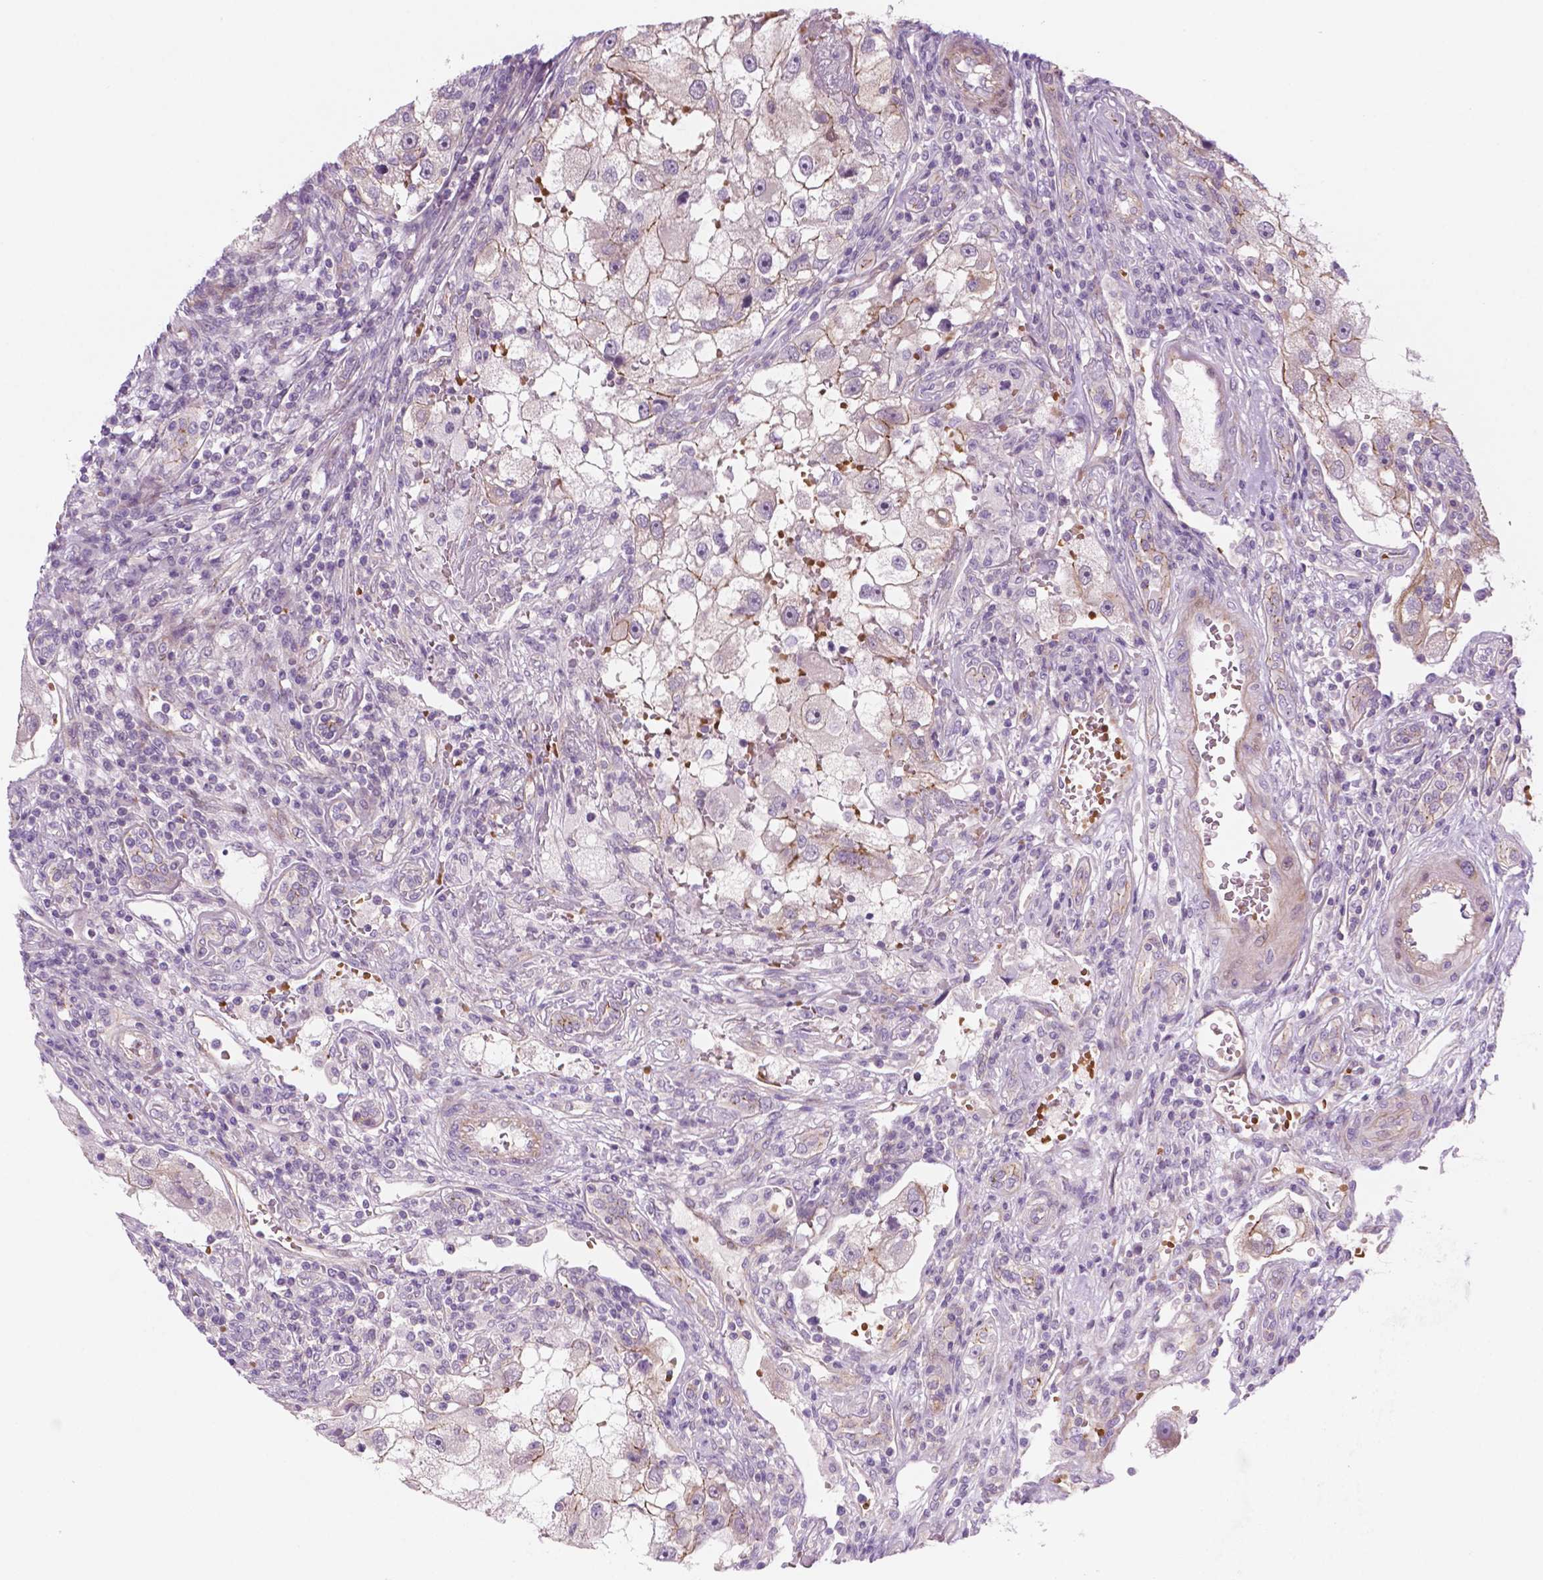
{"staining": {"intensity": "negative", "quantity": "none", "location": "none"}, "tissue": "renal cancer", "cell_type": "Tumor cells", "image_type": "cancer", "snomed": [{"axis": "morphology", "description": "Adenocarcinoma, NOS"}, {"axis": "topography", "description": "Kidney"}], "caption": "Immunohistochemistry of adenocarcinoma (renal) demonstrates no staining in tumor cells.", "gene": "RND3", "patient": {"sex": "male", "age": 63}}